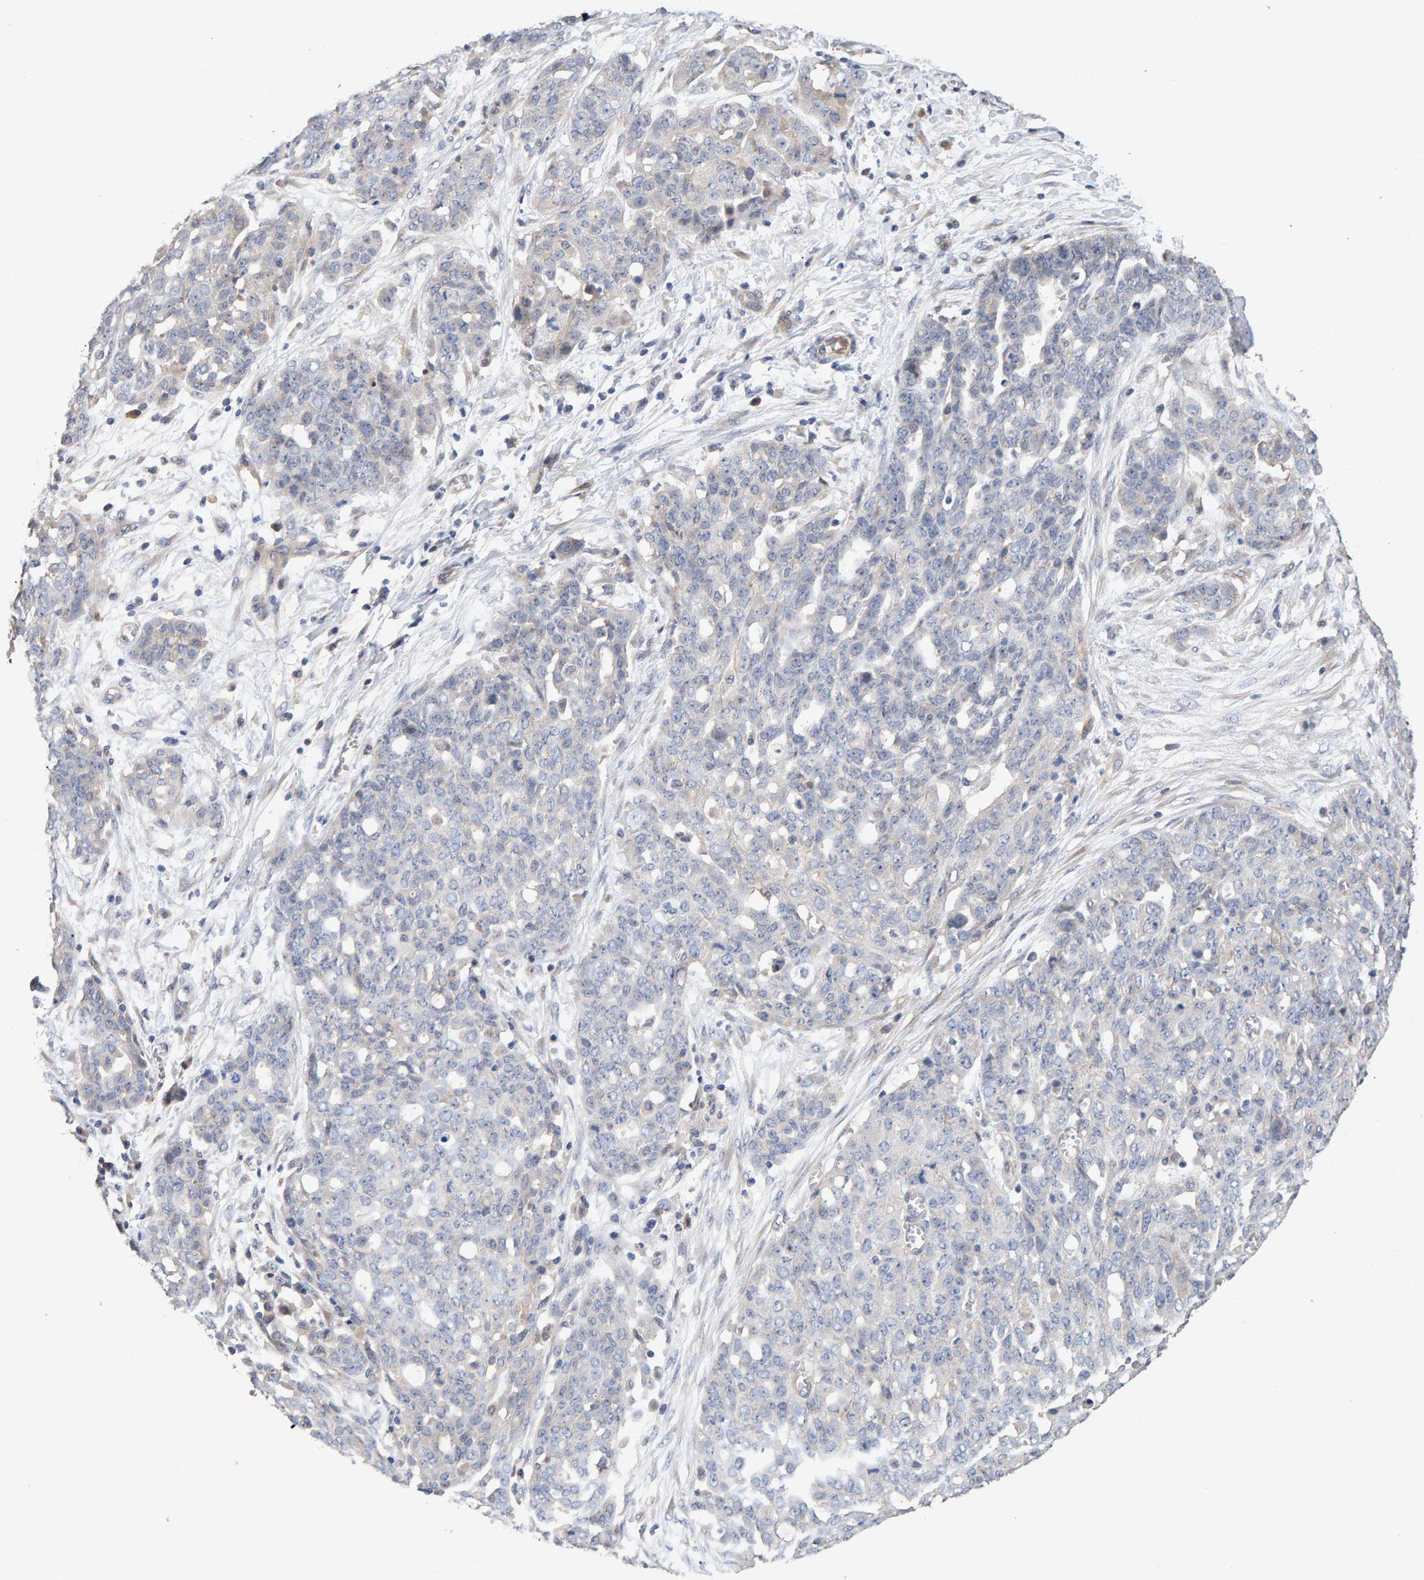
{"staining": {"intensity": "negative", "quantity": "none", "location": "none"}, "tissue": "ovarian cancer", "cell_type": "Tumor cells", "image_type": "cancer", "snomed": [{"axis": "morphology", "description": "Cystadenocarcinoma, serous, NOS"}, {"axis": "topography", "description": "Soft tissue"}, {"axis": "topography", "description": "Ovary"}], "caption": "The IHC histopathology image has no significant expression in tumor cells of ovarian serous cystadenocarcinoma tissue.", "gene": "EFR3A", "patient": {"sex": "female", "age": 57}}